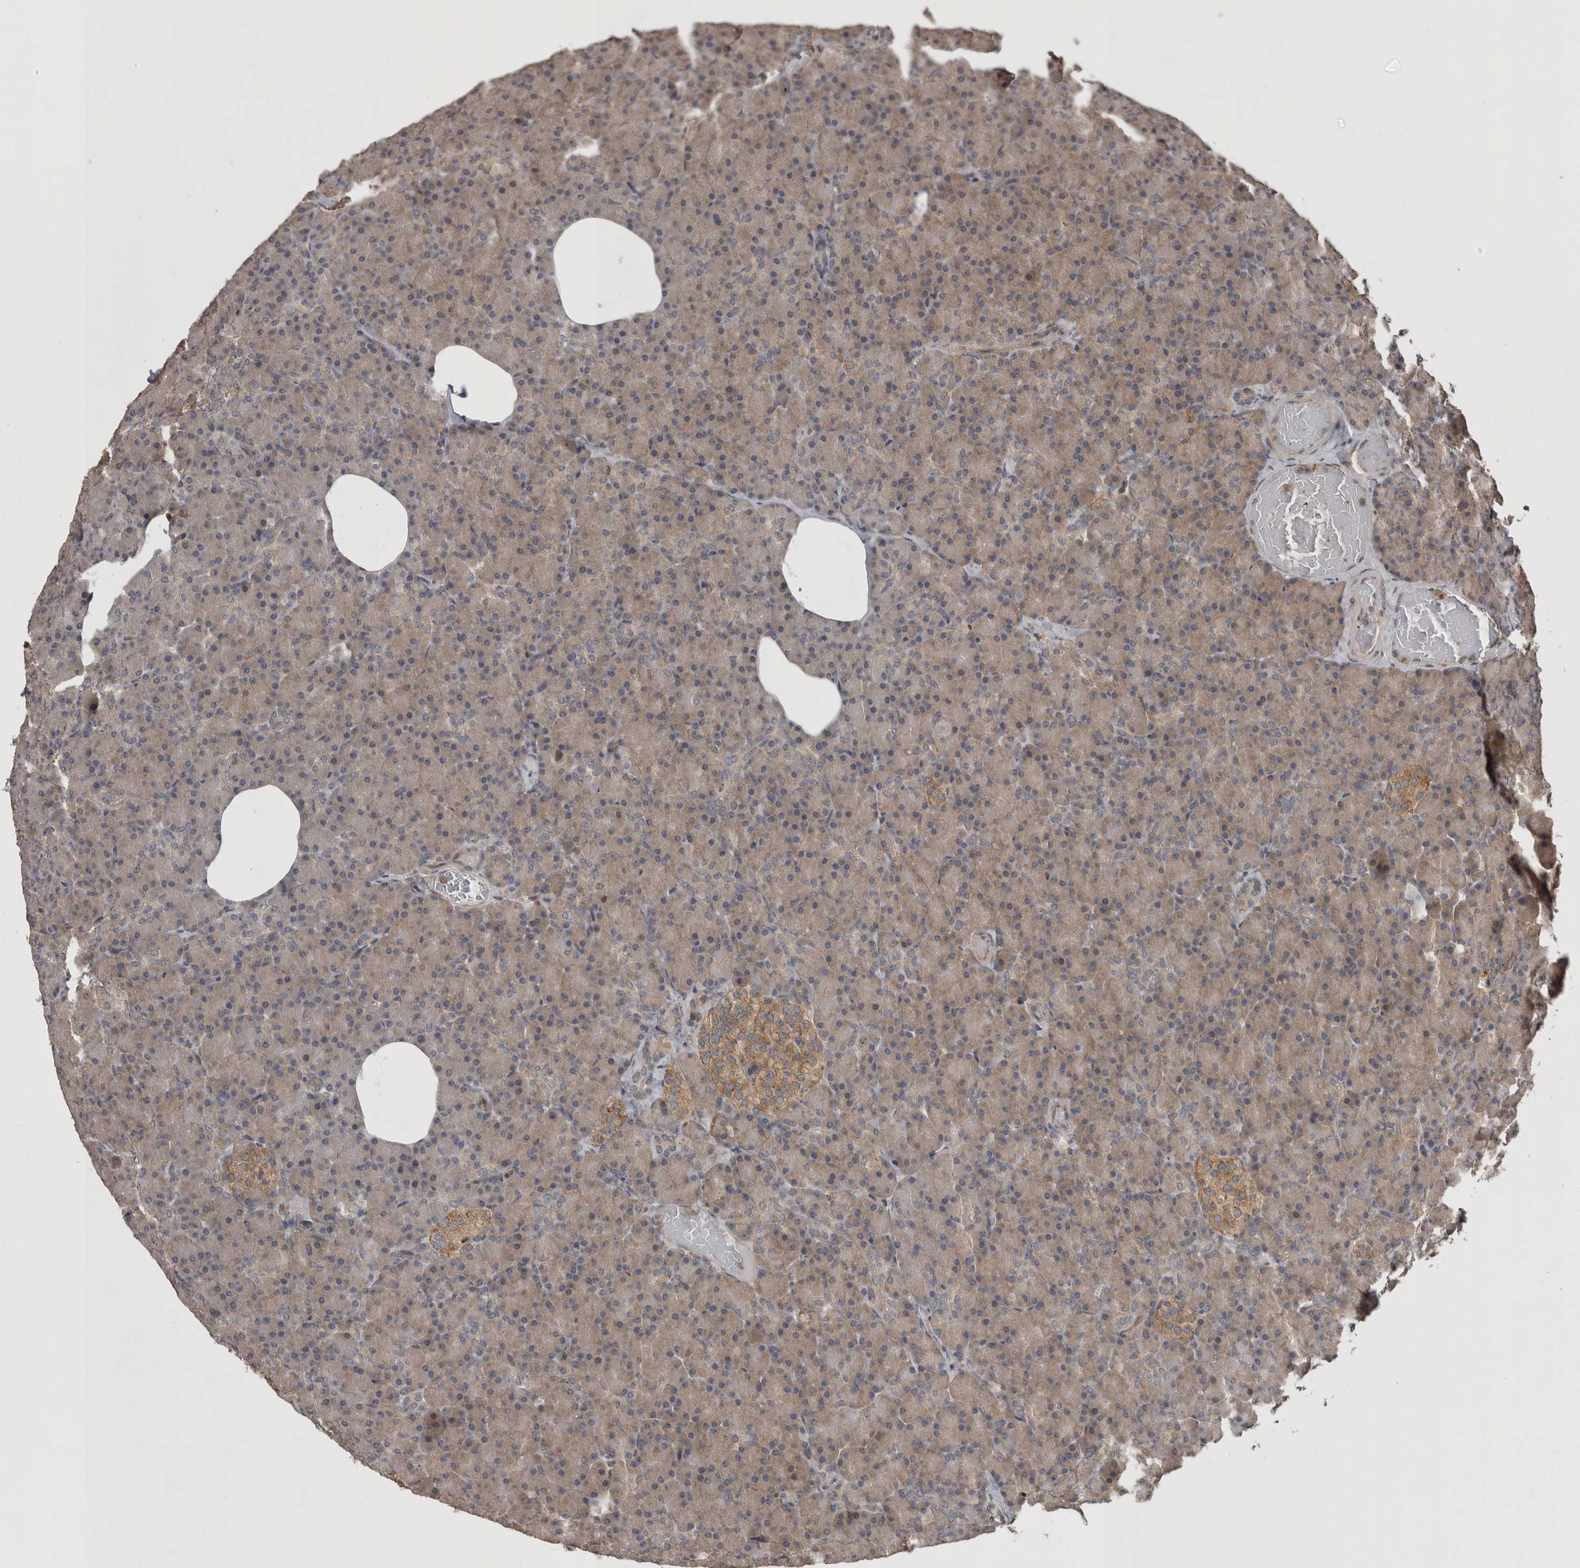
{"staining": {"intensity": "weak", "quantity": "25%-75%", "location": "cytoplasmic/membranous"}, "tissue": "pancreas", "cell_type": "Exocrine glandular cells", "image_type": "normal", "snomed": [{"axis": "morphology", "description": "Normal tissue, NOS"}, {"axis": "topography", "description": "Pancreas"}], "caption": "Protein analysis of unremarkable pancreas shows weak cytoplasmic/membranous positivity in about 25%-75% of exocrine glandular cells.", "gene": "ATXN2", "patient": {"sex": "female", "age": 43}}